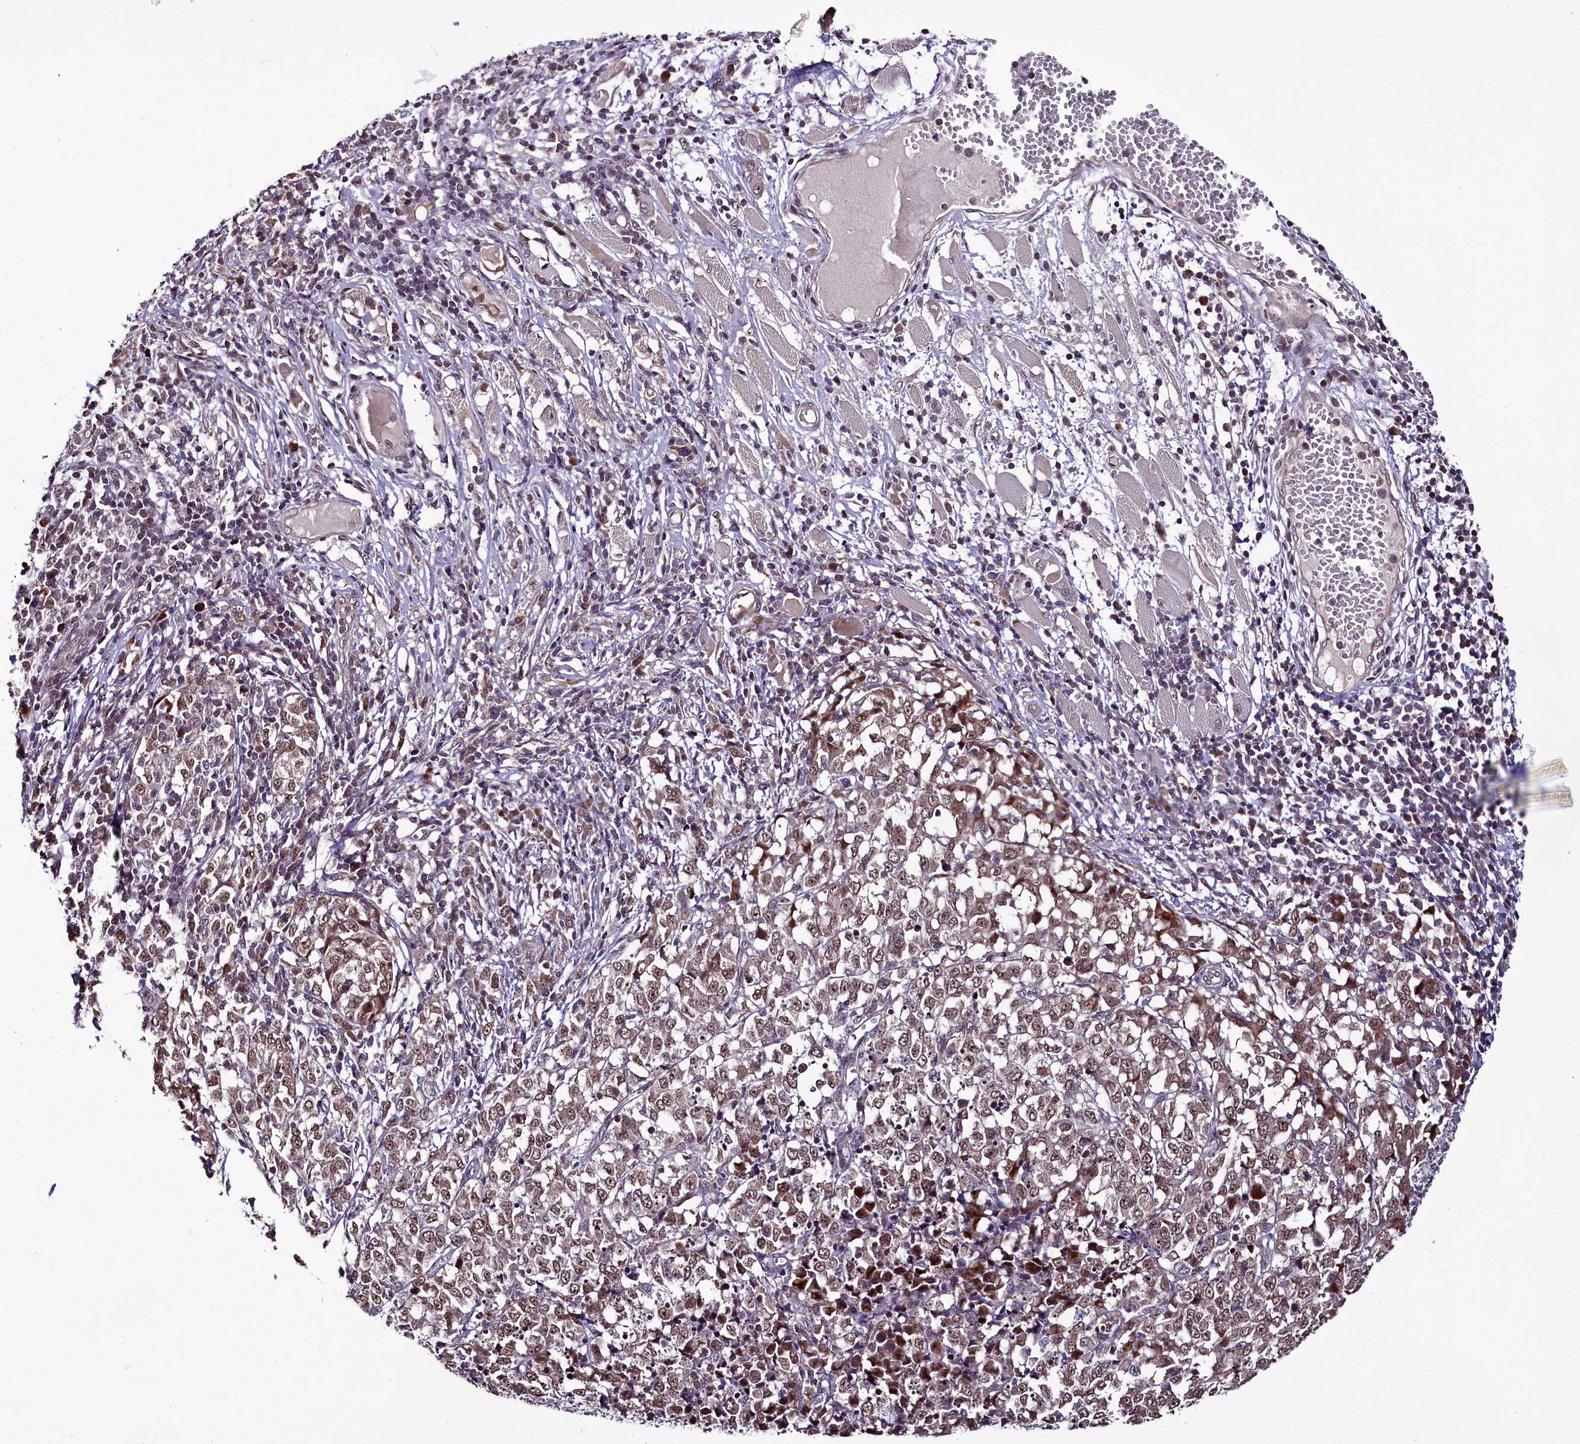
{"staining": {"intensity": "weak", "quantity": "25%-75%", "location": "nuclear"}, "tissue": "melanoma", "cell_type": "Tumor cells", "image_type": "cancer", "snomed": [{"axis": "morphology", "description": "Malignant melanoma, NOS"}, {"axis": "topography", "description": "Skin"}], "caption": "Protein analysis of melanoma tissue shows weak nuclear expression in approximately 25%-75% of tumor cells.", "gene": "RPUSD2", "patient": {"sex": "female", "age": 72}}